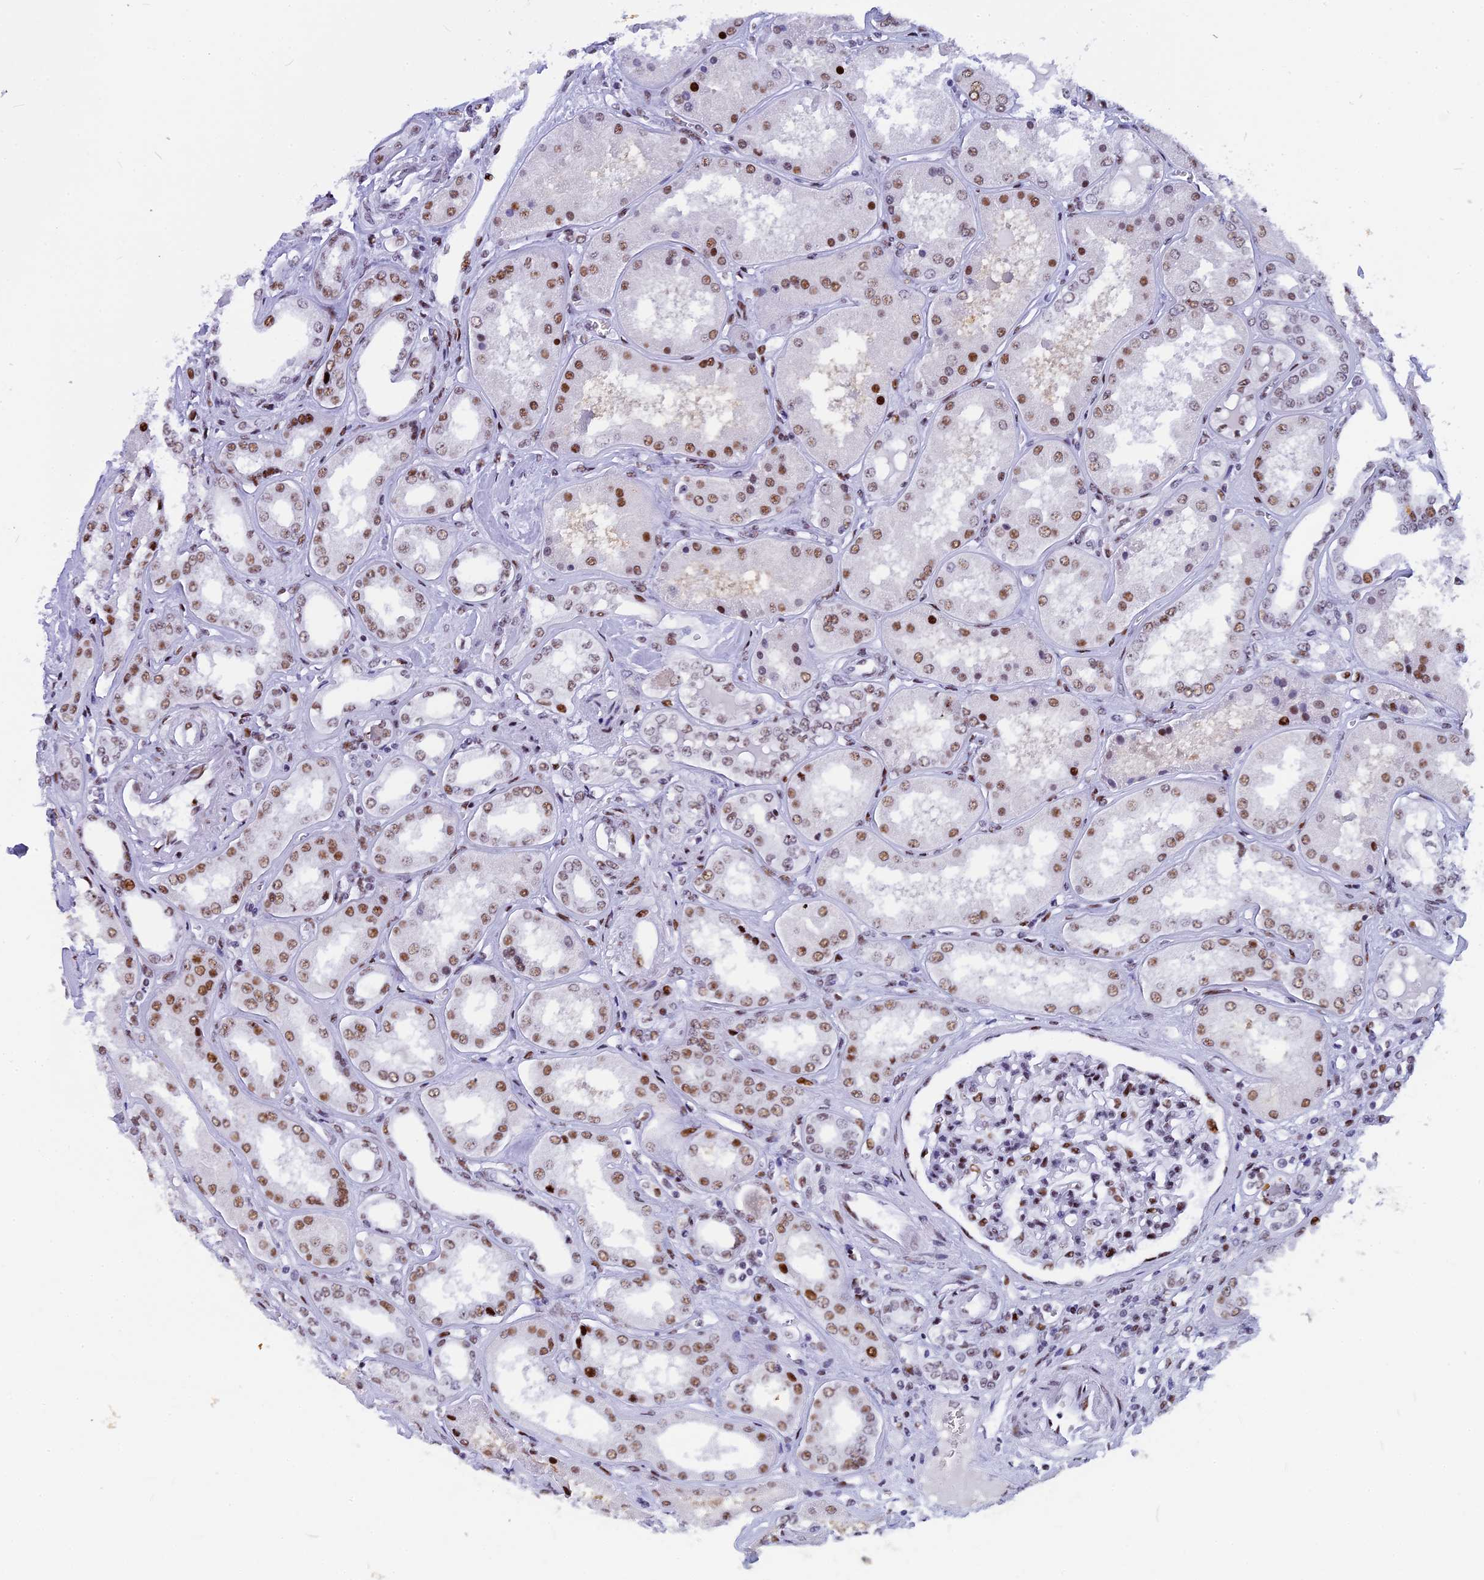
{"staining": {"intensity": "strong", "quantity": "<25%", "location": "nuclear"}, "tissue": "kidney", "cell_type": "Cells in glomeruli", "image_type": "normal", "snomed": [{"axis": "morphology", "description": "Normal tissue, NOS"}, {"axis": "topography", "description": "Kidney"}], "caption": "About <25% of cells in glomeruli in unremarkable human kidney demonstrate strong nuclear protein staining as visualized by brown immunohistochemical staining.", "gene": "NSA2", "patient": {"sex": "female", "age": 56}}